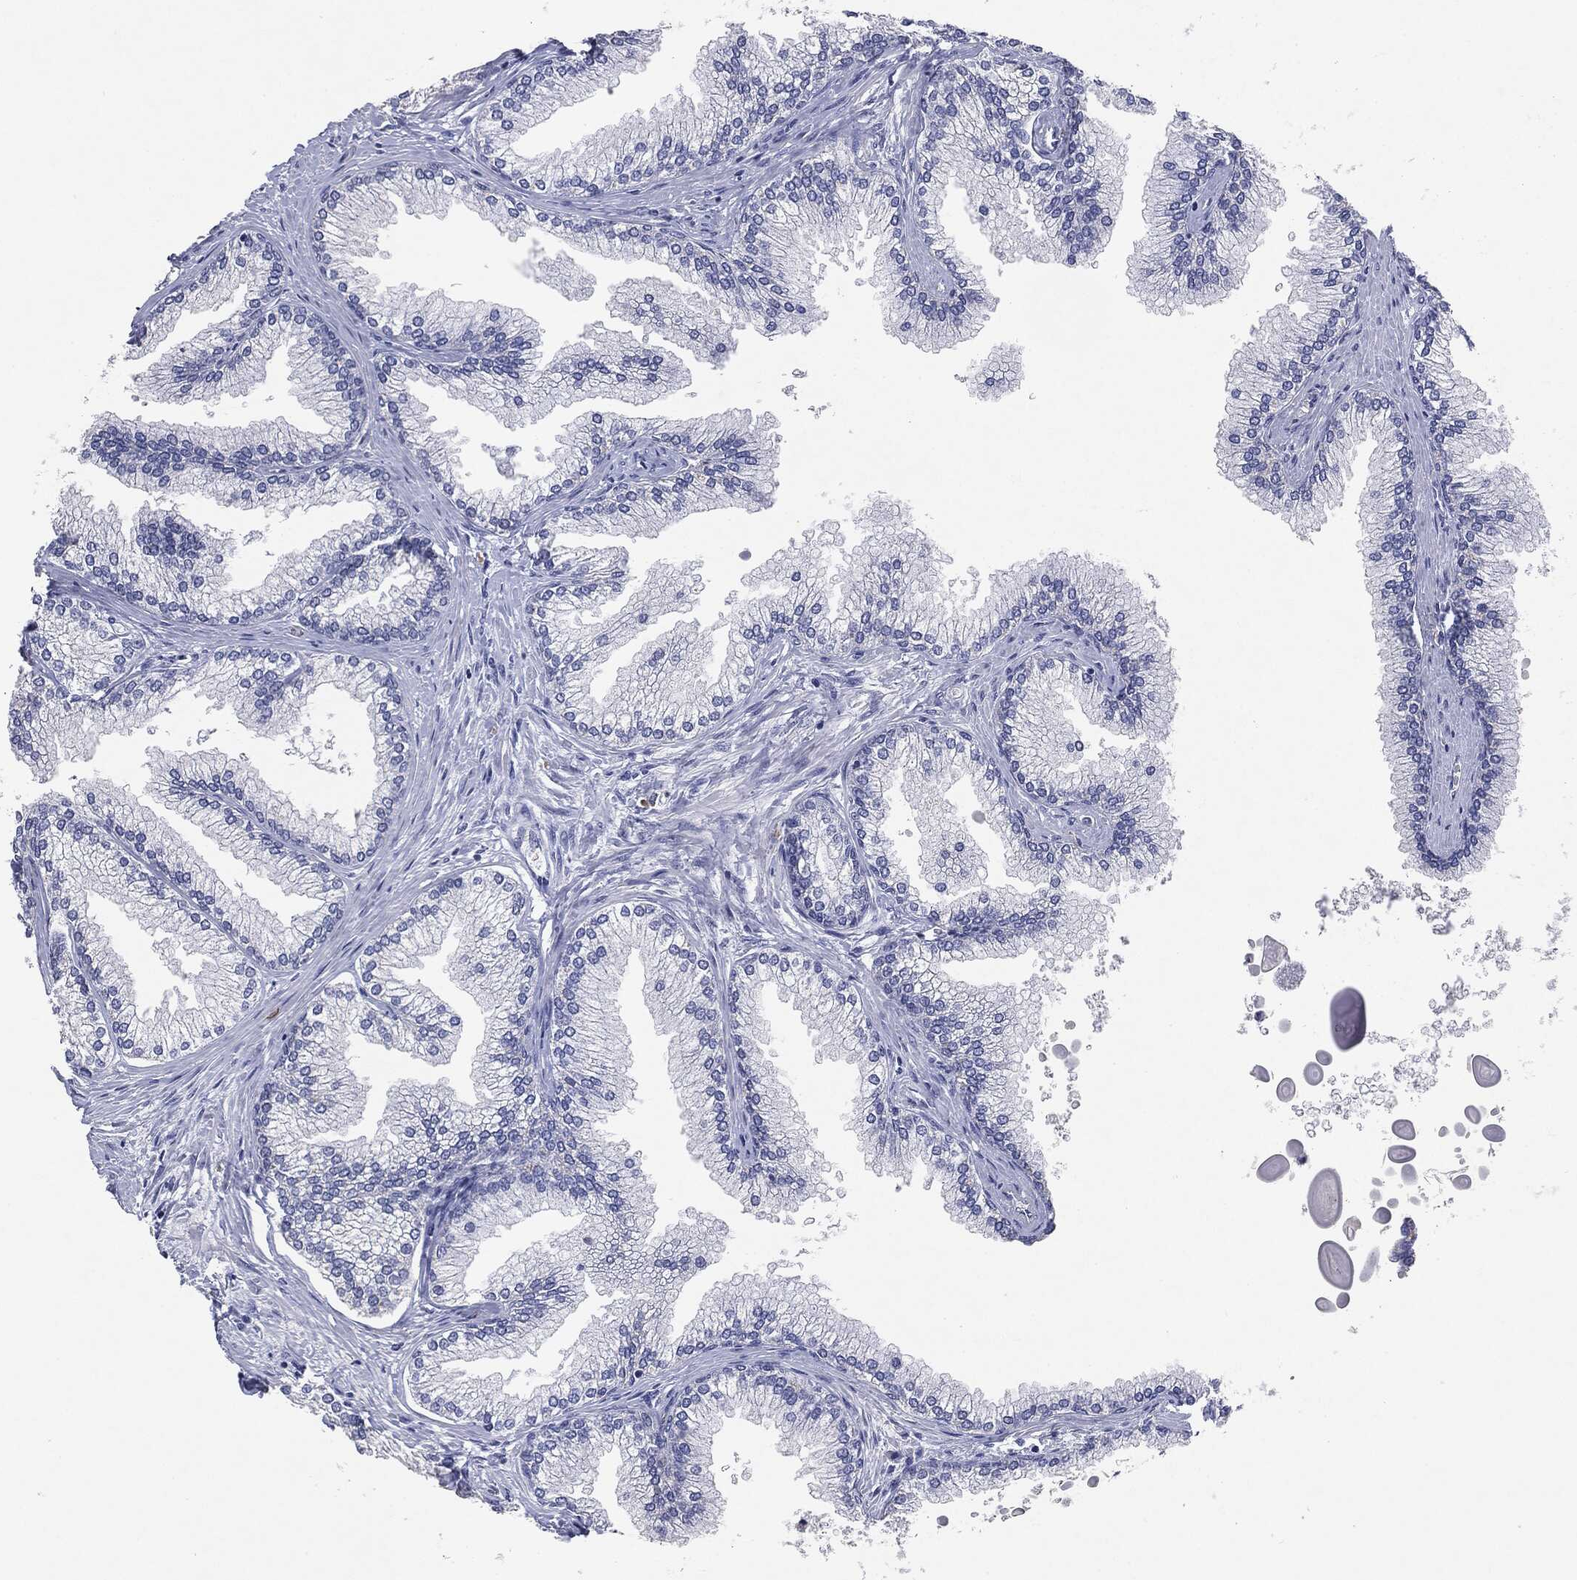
{"staining": {"intensity": "negative", "quantity": "none", "location": "none"}, "tissue": "prostate", "cell_type": "Glandular cells", "image_type": "normal", "snomed": [{"axis": "morphology", "description": "Normal tissue, NOS"}, {"axis": "topography", "description": "Prostate"}], "caption": "Immunohistochemistry (IHC) photomicrograph of normal prostate stained for a protein (brown), which reveals no expression in glandular cells. (IHC, brightfield microscopy, high magnification).", "gene": "KIF2C", "patient": {"sex": "male", "age": 72}}